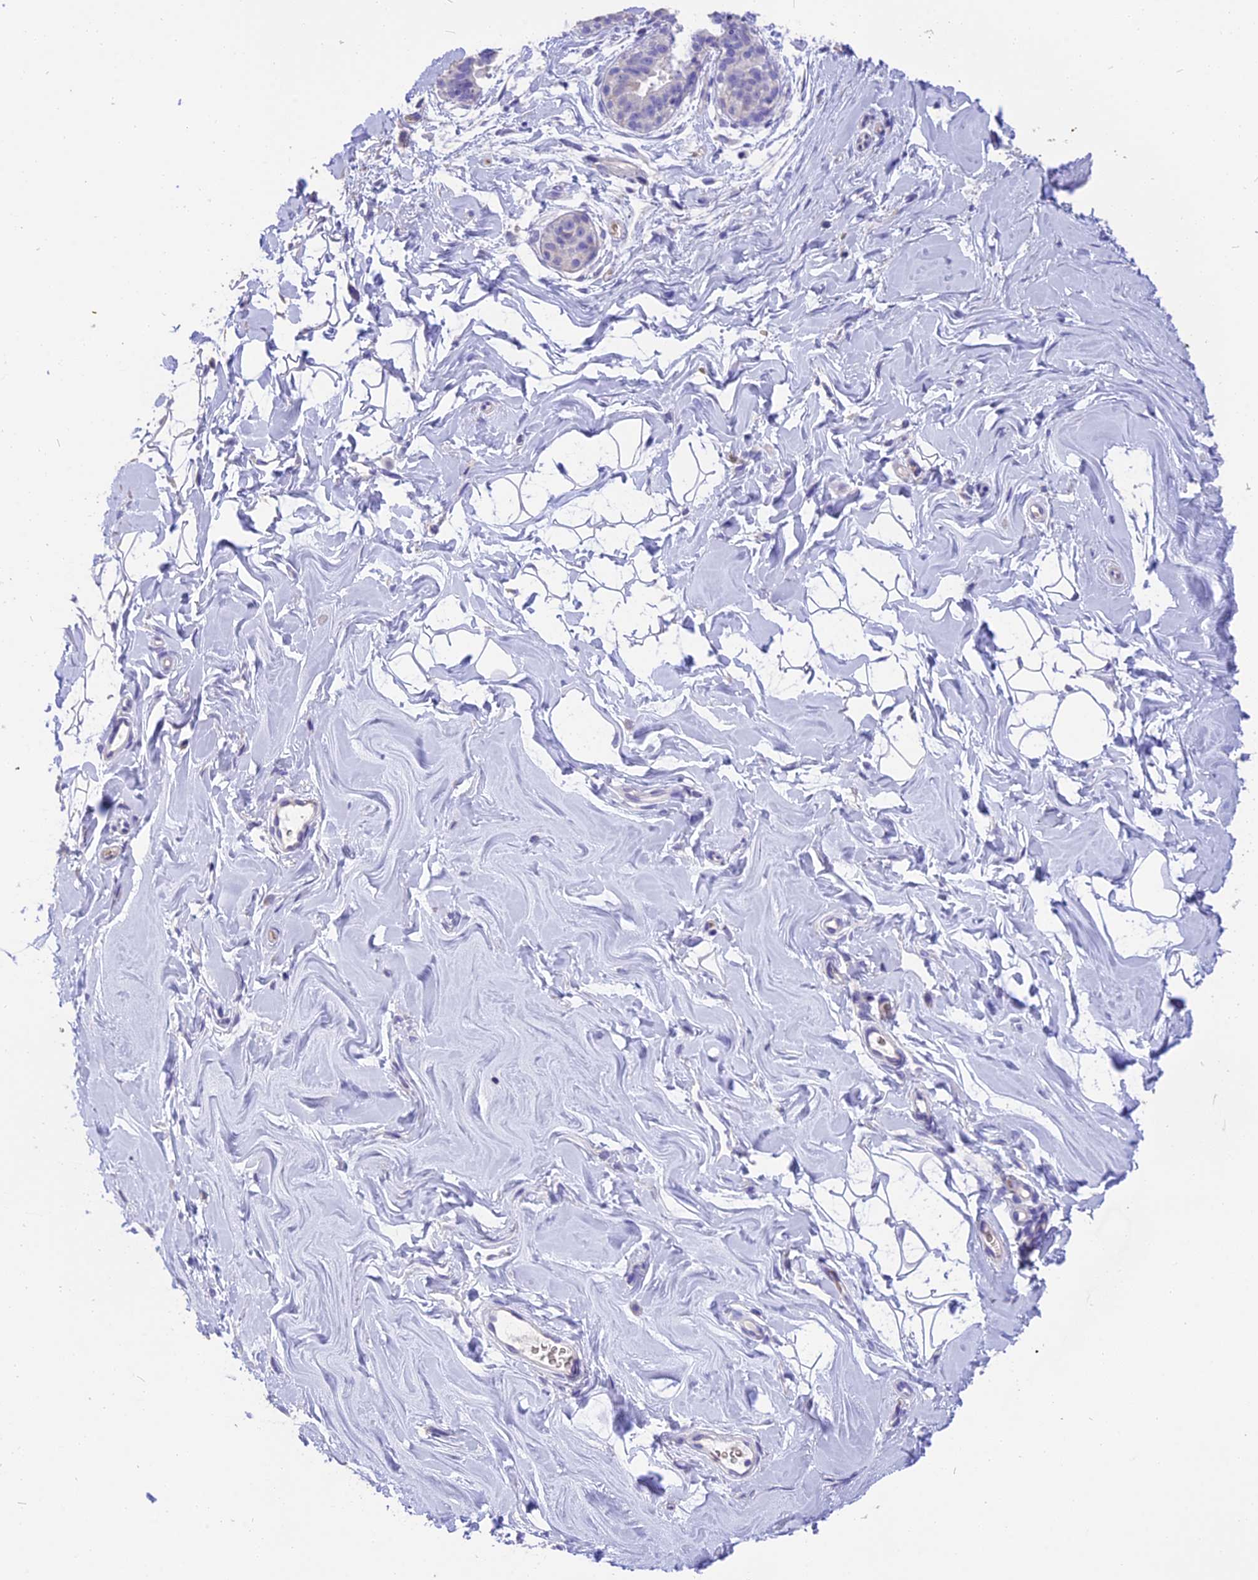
{"staining": {"intensity": "negative", "quantity": "none", "location": "none"}, "tissue": "adipose tissue", "cell_type": "Adipocytes", "image_type": "normal", "snomed": [{"axis": "morphology", "description": "Normal tissue, NOS"}, {"axis": "topography", "description": "Breast"}], "caption": "Adipocytes are negative for brown protein staining in normal adipose tissue.", "gene": "TNNC2", "patient": {"sex": "female", "age": 26}}